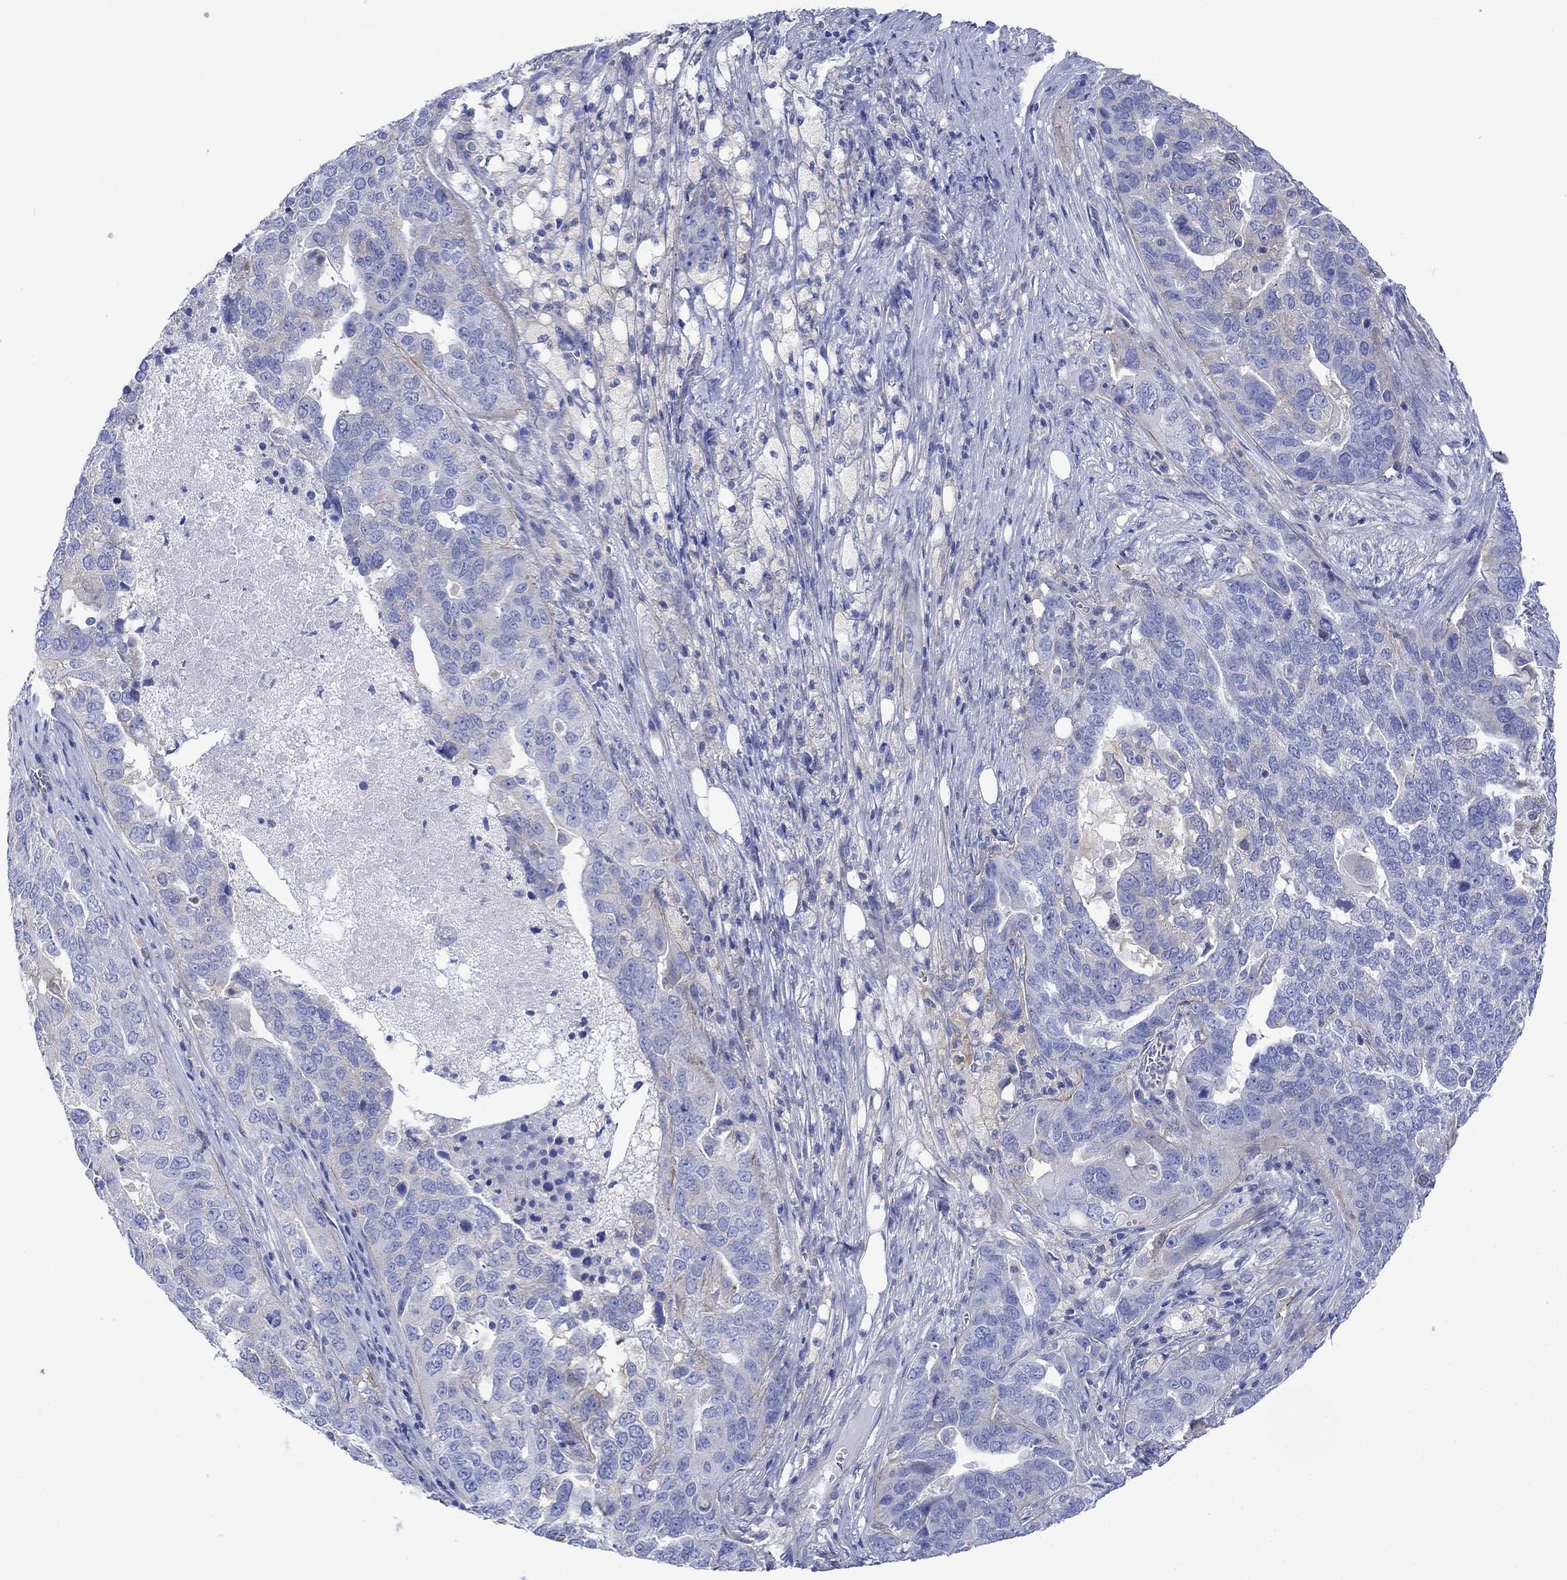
{"staining": {"intensity": "weak", "quantity": "<25%", "location": "cytoplasmic/membranous"}, "tissue": "ovarian cancer", "cell_type": "Tumor cells", "image_type": "cancer", "snomed": [{"axis": "morphology", "description": "Carcinoma, endometroid"}, {"axis": "topography", "description": "Soft tissue"}, {"axis": "topography", "description": "Ovary"}], "caption": "Tumor cells are negative for protein expression in human ovarian cancer (endometroid carcinoma). (DAB immunohistochemistry (IHC) visualized using brightfield microscopy, high magnification).", "gene": "REEP6", "patient": {"sex": "female", "age": 52}}